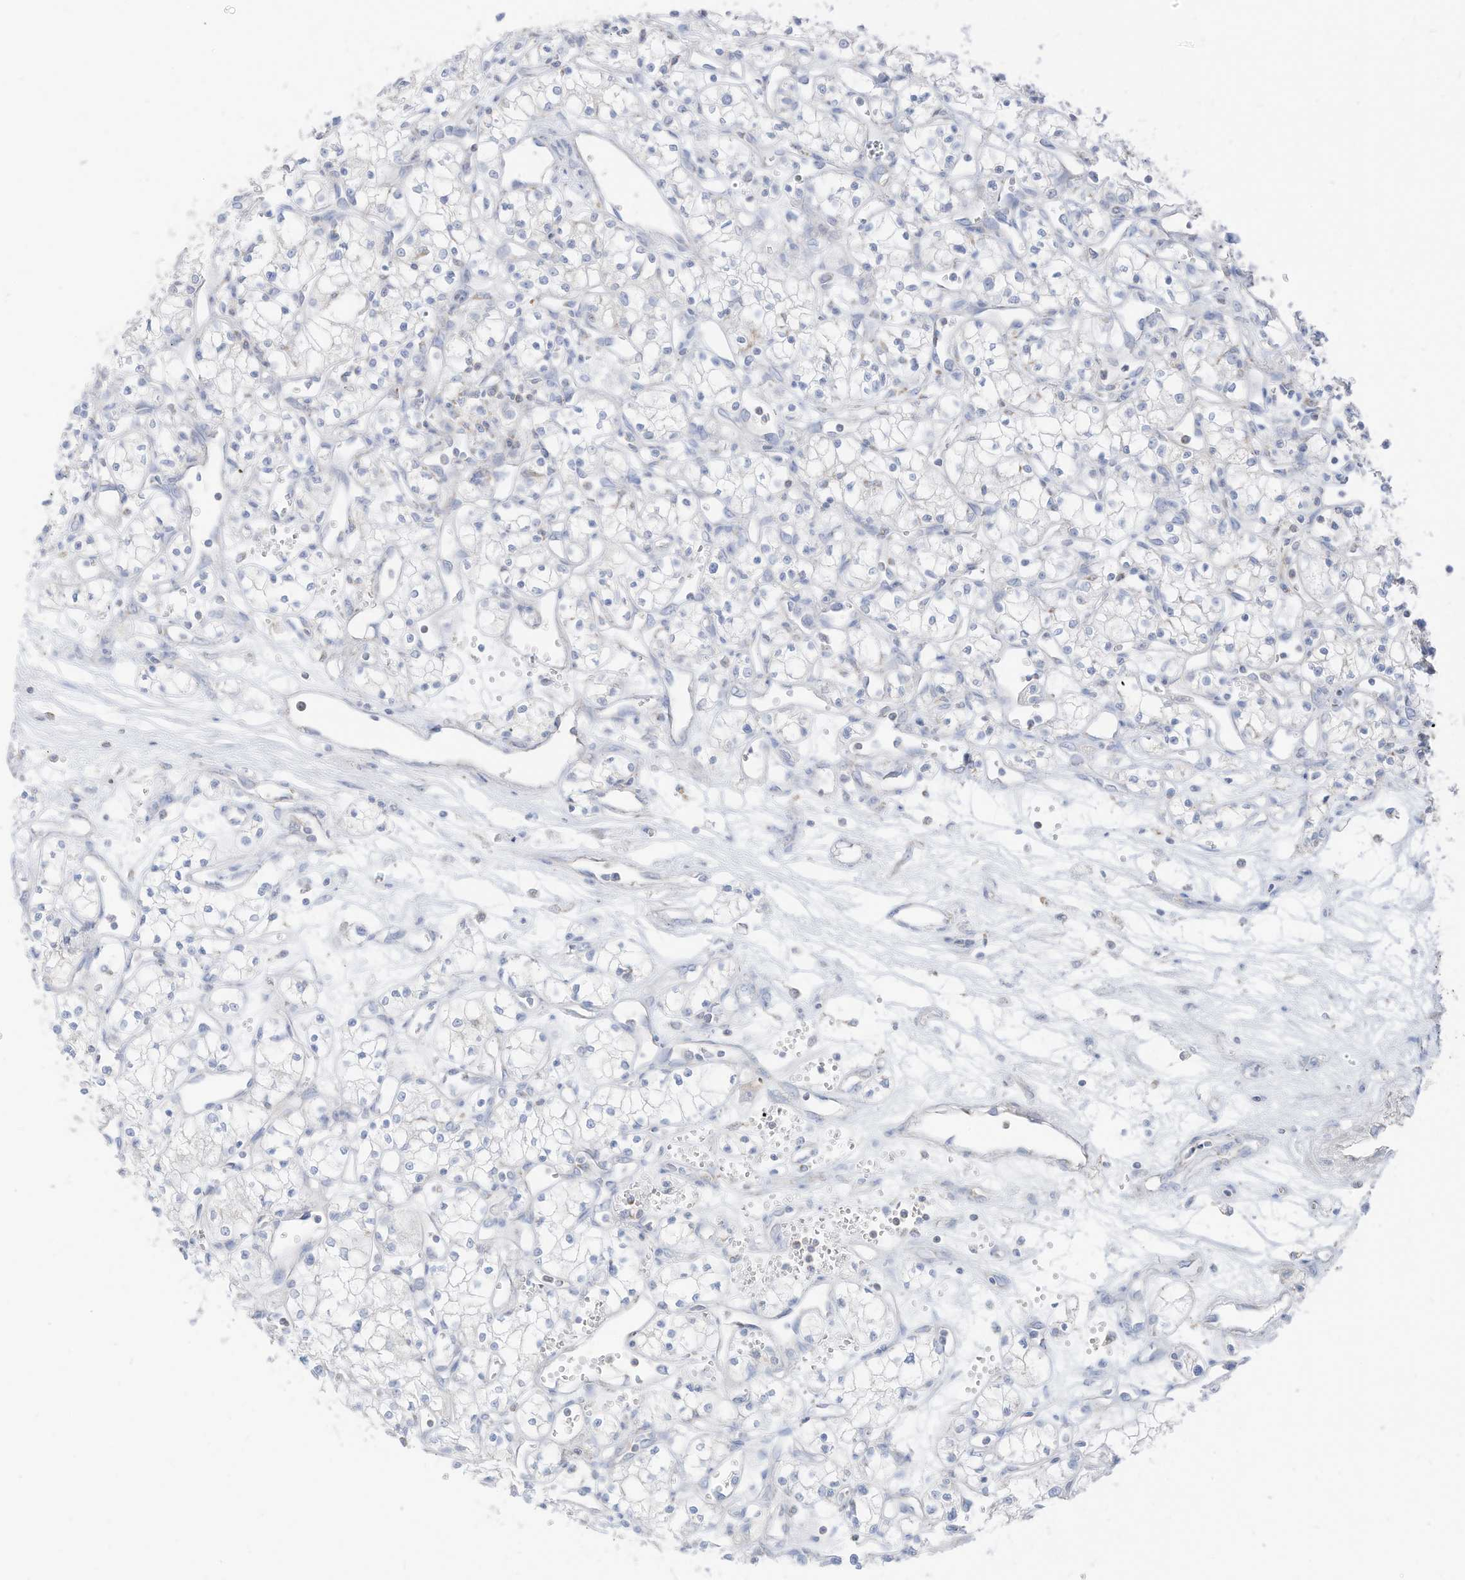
{"staining": {"intensity": "negative", "quantity": "none", "location": "none"}, "tissue": "renal cancer", "cell_type": "Tumor cells", "image_type": "cancer", "snomed": [{"axis": "morphology", "description": "Adenocarcinoma, NOS"}, {"axis": "topography", "description": "Kidney"}], "caption": "Tumor cells show no significant protein expression in renal cancer. Nuclei are stained in blue.", "gene": "ETHE1", "patient": {"sex": "male", "age": 59}}